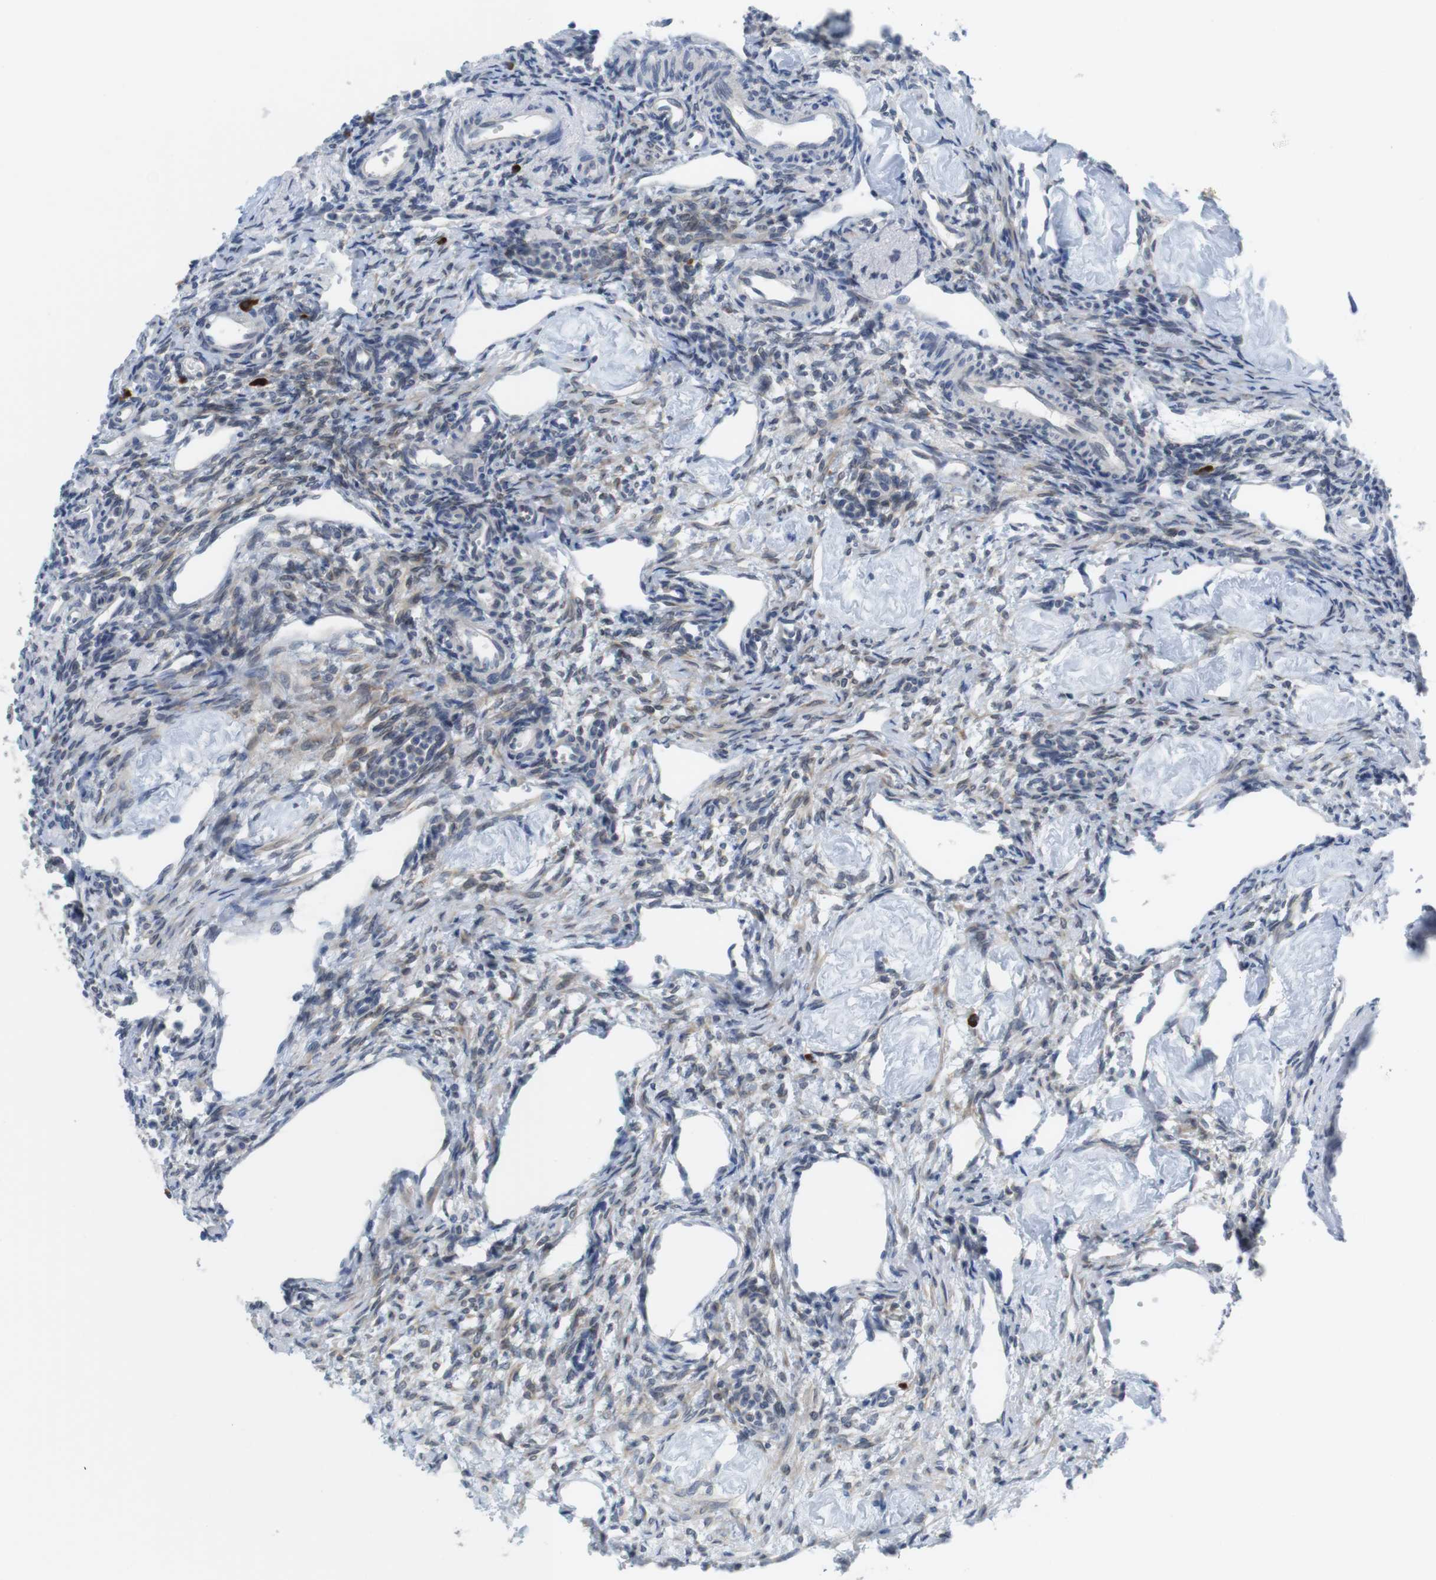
{"staining": {"intensity": "weak", "quantity": "<25%", "location": "cytoplasmic/membranous"}, "tissue": "ovary", "cell_type": "Ovarian stroma cells", "image_type": "normal", "snomed": [{"axis": "morphology", "description": "Normal tissue, NOS"}, {"axis": "topography", "description": "Ovary"}], "caption": "Immunohistochemical staining of unremarkable human ovary exhibits no significant staining in ovarian stroma cells. The staining is performed using DAB brown chromogen with nuclei counter-stained in using hematoxylin.", "gene": "ERGIC3", "patient": {"sex": "female", "age": 33}}